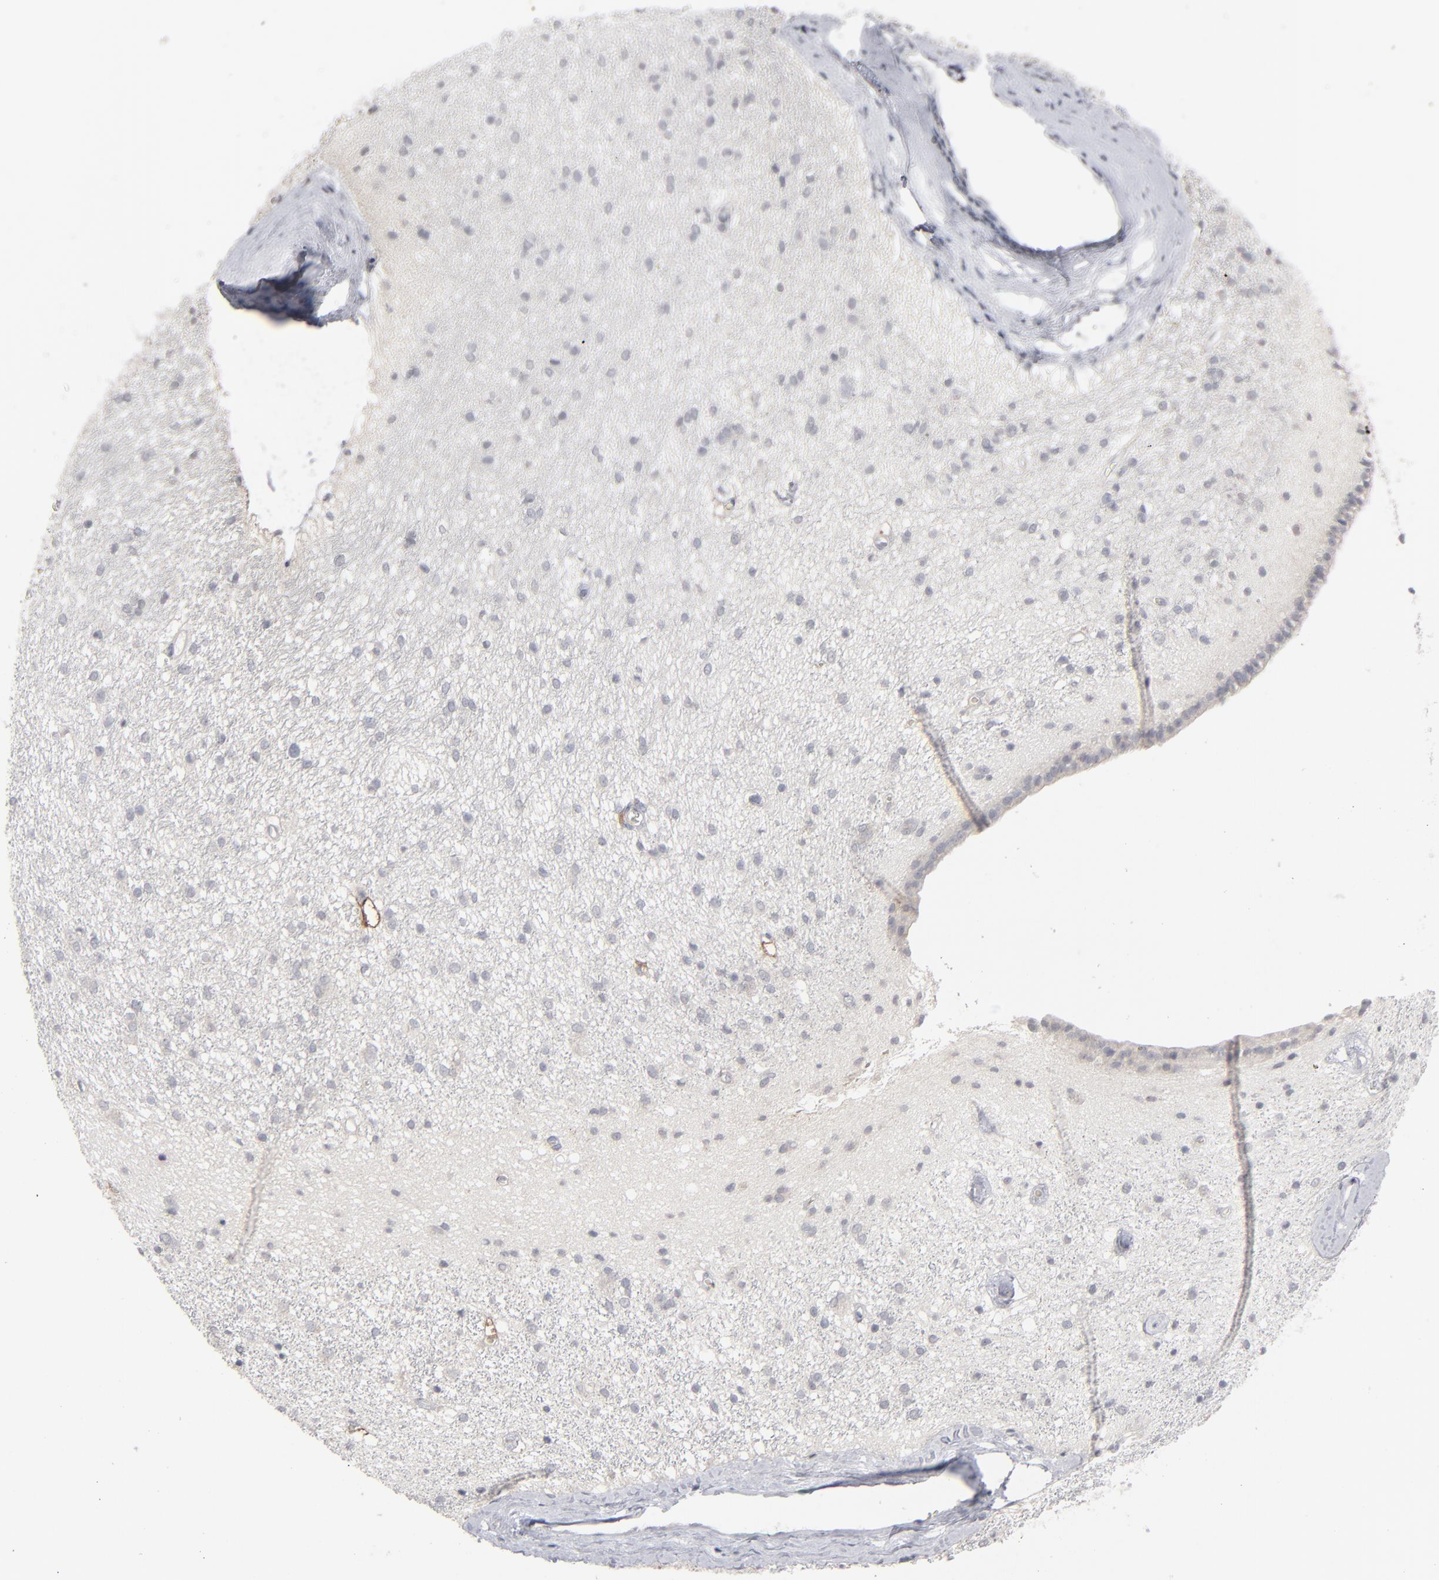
{"staining": {"intensity": "negative", "quantity": "none", "location": "none"}, "tissue": "caudate", "cell_type": "Glial cells", "image_type": "normal", "snomed": [{"axis": "morphology", "description": "Normal tissue, NOS"}, {"axis": "topography", "description": "Lateral ventricle wall"}], "caption": "A high-resolution histopathology image shows immunohistochemistry (IHC) staining of normal caudate, which displays no significant expression in glial cells.", "gene": "POF1B", "patient": {"sex": "female", "age": 19}}